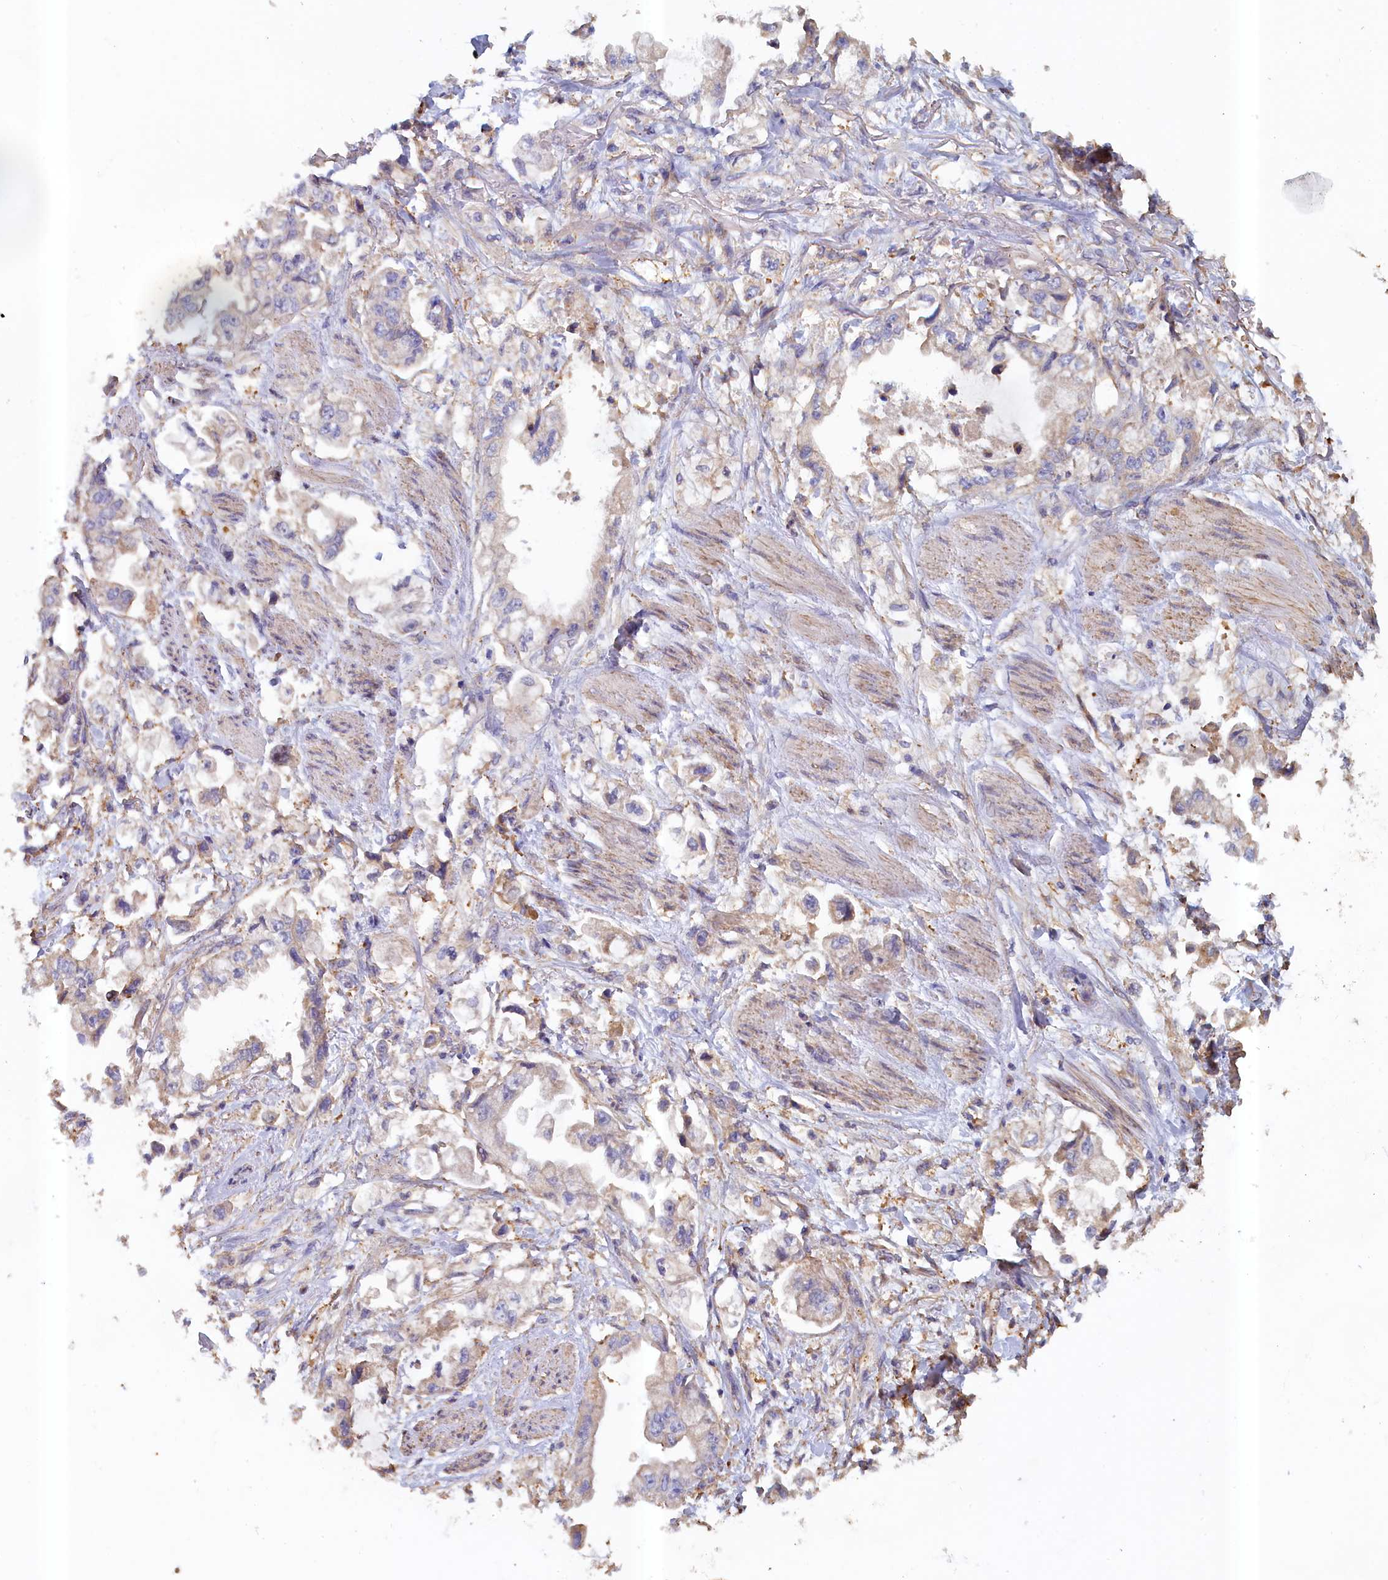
{"staining": {"intensity": "weak", "quantity": "<25%", "location": "cytoplasmic/membranous"}, "tissue": "stomach cancer", "cell_type": "Tumor cells", "image_type": "cancer", "snomed": [{"axis": "morphology", "description": "Adenocarcinoma, NOS"}, {"axis": "topography", "description": "Stomach"}], "caption": "High magnification brightfield microscopy of stomach cancer stained with DAB (brown) and counterstained with hematoxylin (blue): tumor cells show no significant positivity.", "gene": "ANKRD2", "patient": {"sex": "male", "age": 62}}